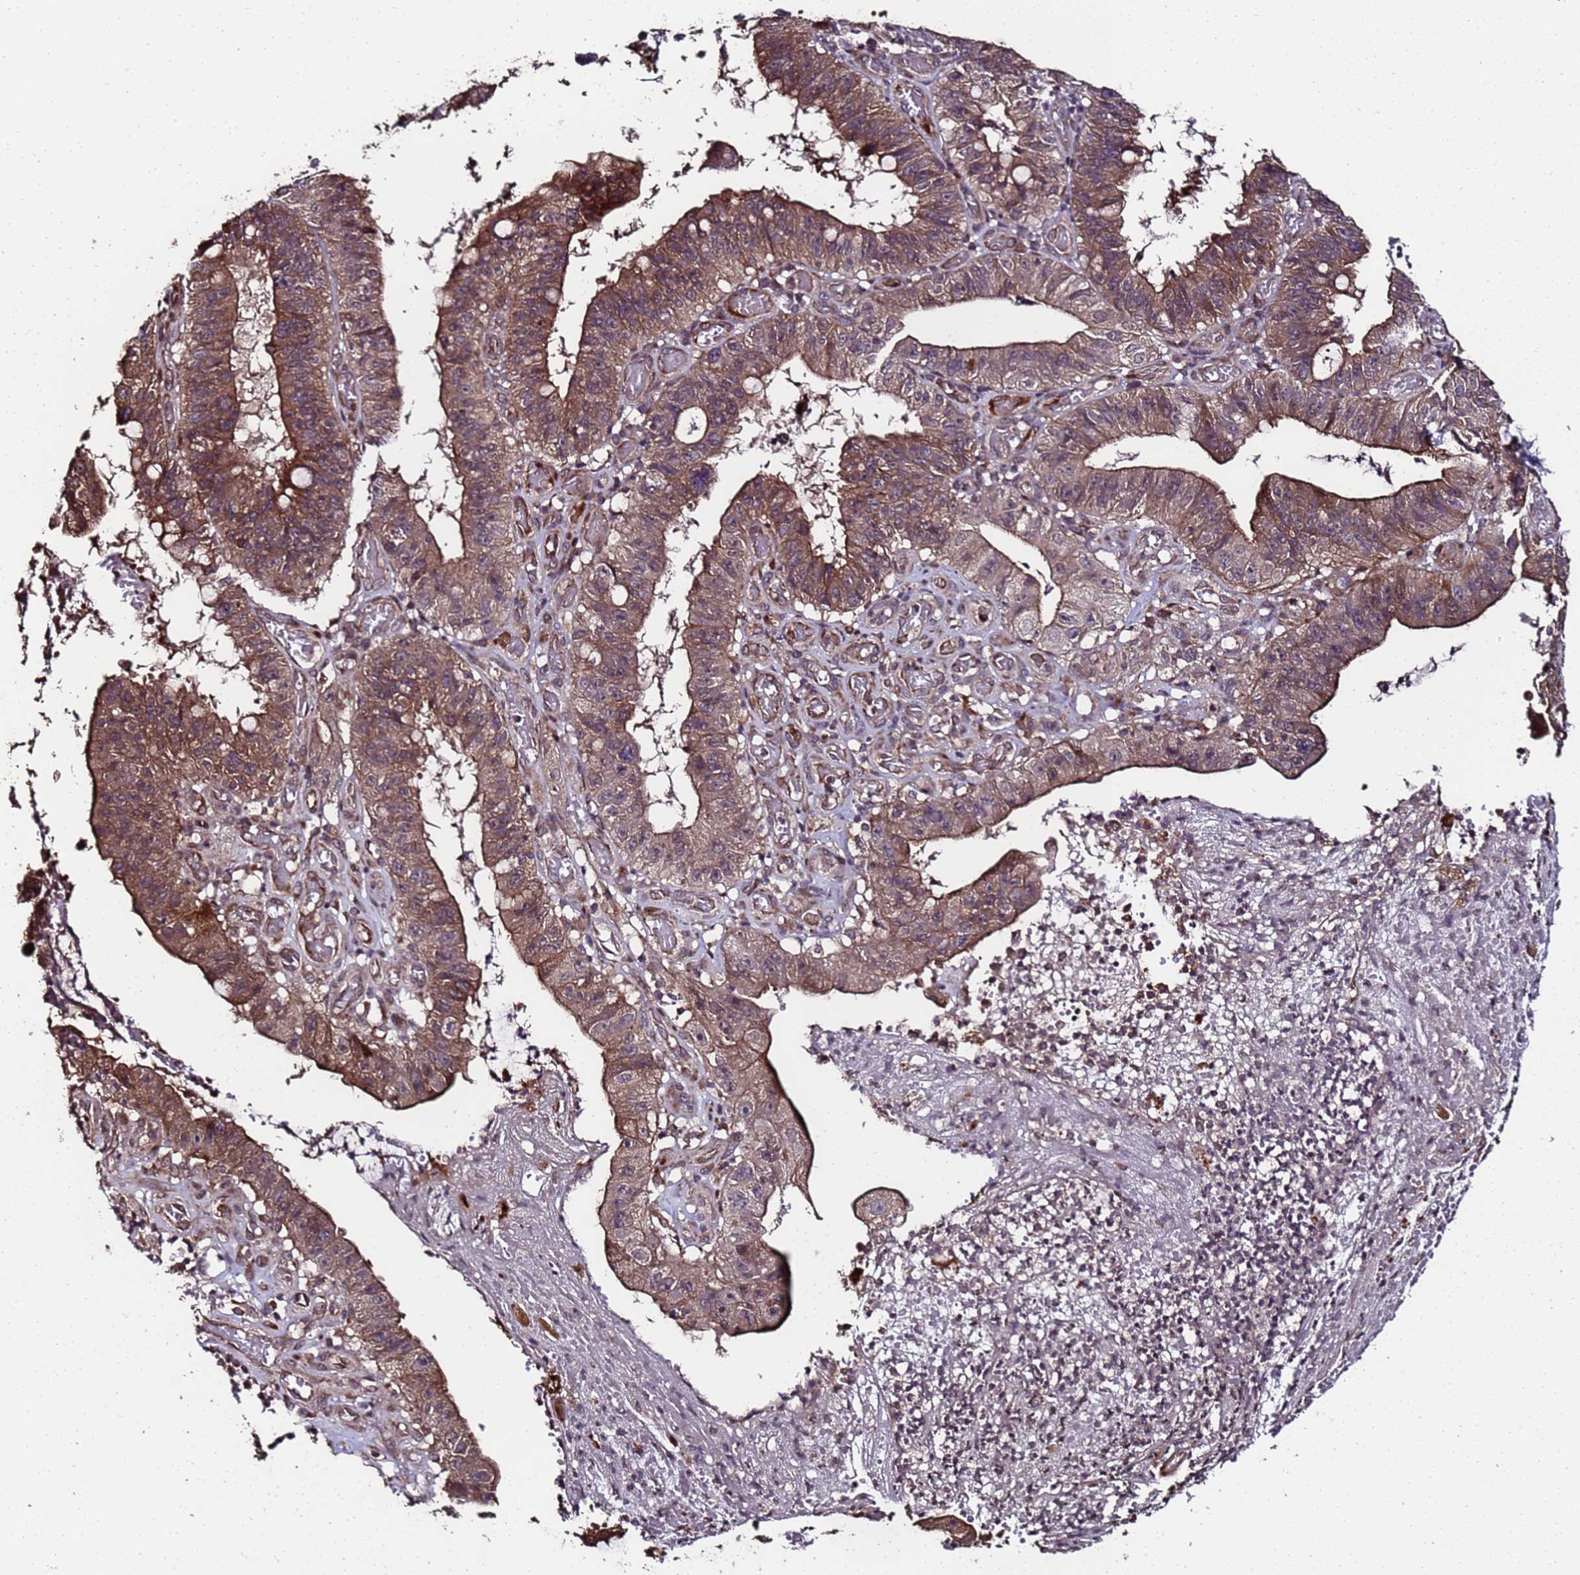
{"staining": {"intensity": "moderate", "quantity": ">75%", "location": "cytoplasmic/membranous"}, "tissue": "stomach cancer", "cell_type": "Tumor cells", "image_type": "cancer", "snomed": [{"axis": "morphology", "description": "Adenocarcinoma, NOS"}, {"axis": "topography", "description": "Stomach"}], "caption": "Immunohistochemistry micrograph of stomach cancer stained for a protein (brown), which displays medium levels of moderate cytoplasmic/membranous positivity in about >75% of tumor cells.", "gene": "PRODH", "patient": {"sex": "male", "age": 59}}